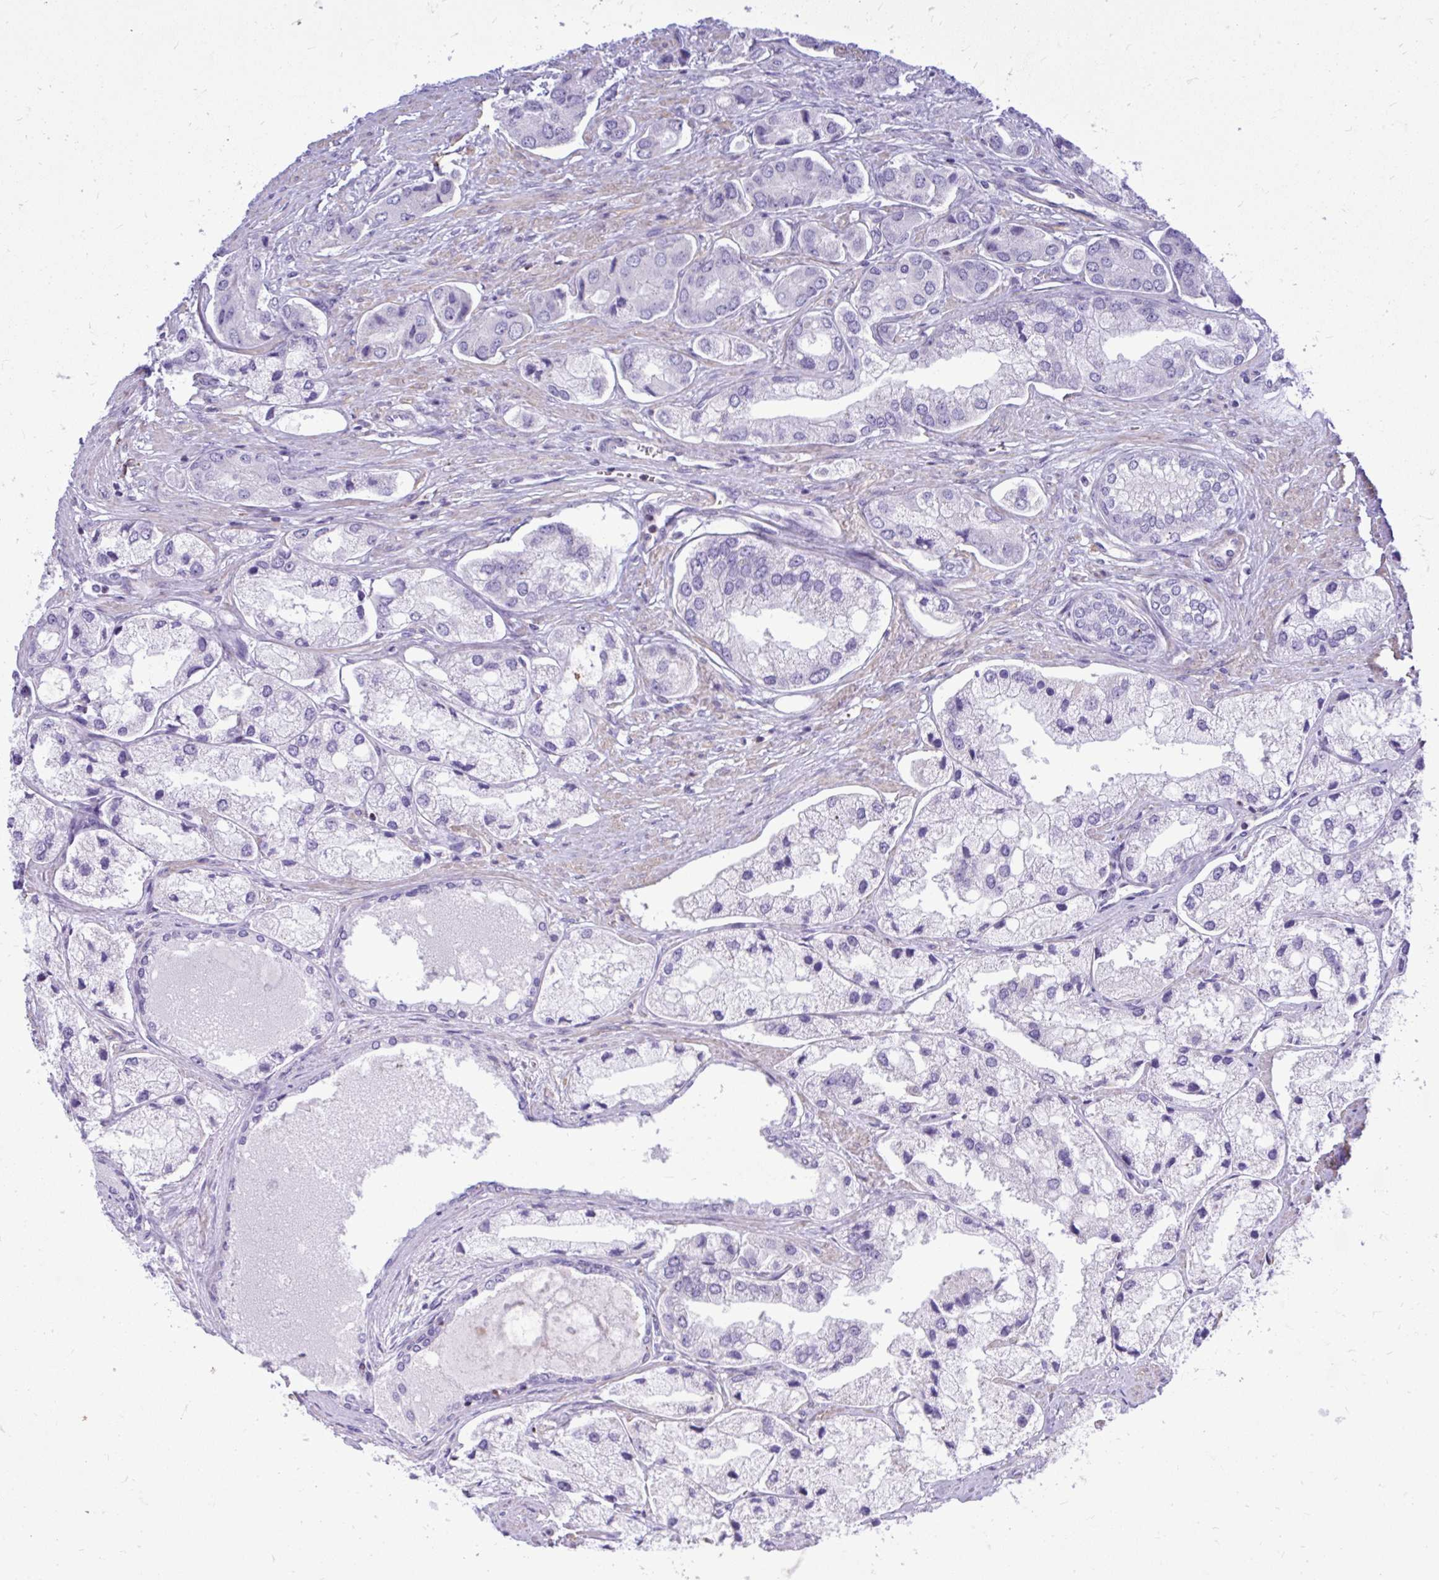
{"staining": {"intensity": "negative", "quantity": "none", "location": "none"}, "tissue": "prostate cancer", "cell_type": "Tumor cells", "image_type": "cancer", "snomed": [{"axis": "morphology", "description": "Adenocarcinoma, Low grade"}, {"axis": "topography", "description": "Prostate"}], "caption": "Immunohistochemistry micrograph of human prostate cancer (adenocarcinoma (low-grade)) stained for a protein (brown), which reveals no positivity in tumor cells. (Brightfield microscopy of DAB immunohistochemistry (IHC) at high magnification).", "gene": "GRK4", "patient": {"sex": "male", "age": 69}}